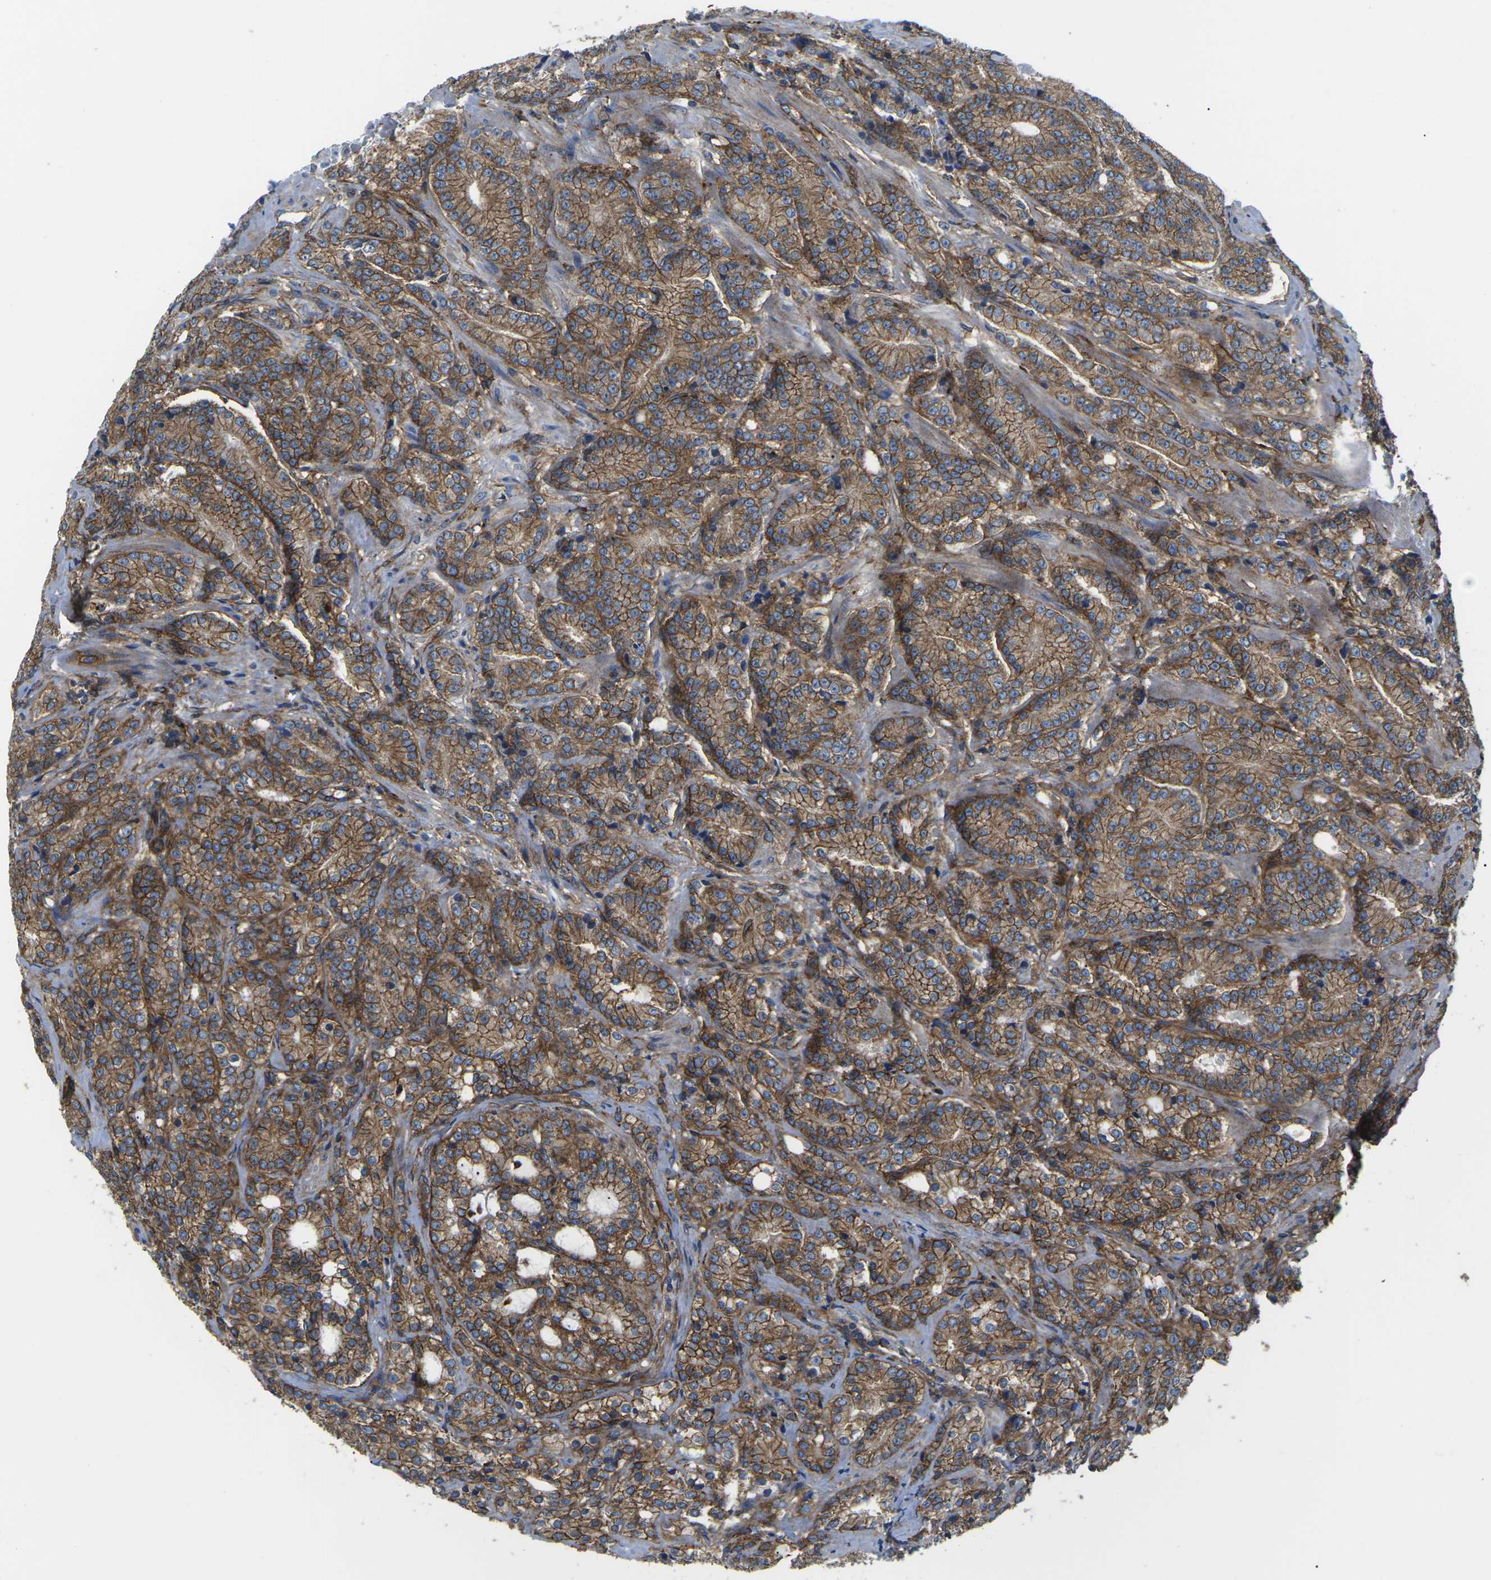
{"staining": {"intensity": "strong", "quantity": ">75%", "location": "cytoplasmic/membranous"}, "tissue": "prostate cancer", "cell_type": "Tumor cells", "image_type": "cancer", "snomed": [{"axis": "morphology", "description": "Adenocarcinoma, High grade"}, {"axis": "topography", "description": "Prostate"}], "caption": "A high-resolution histopathology image shows IHC staining of prostate cancer (adenocarcinoma (high-grade)), which reveals strong cytoplasmic/membranous expression in approximately >75% of tumor cells. Nuclei are stained in blue.", "gene": "DLG1", "patient": {"sex": "male", "age": 61}}